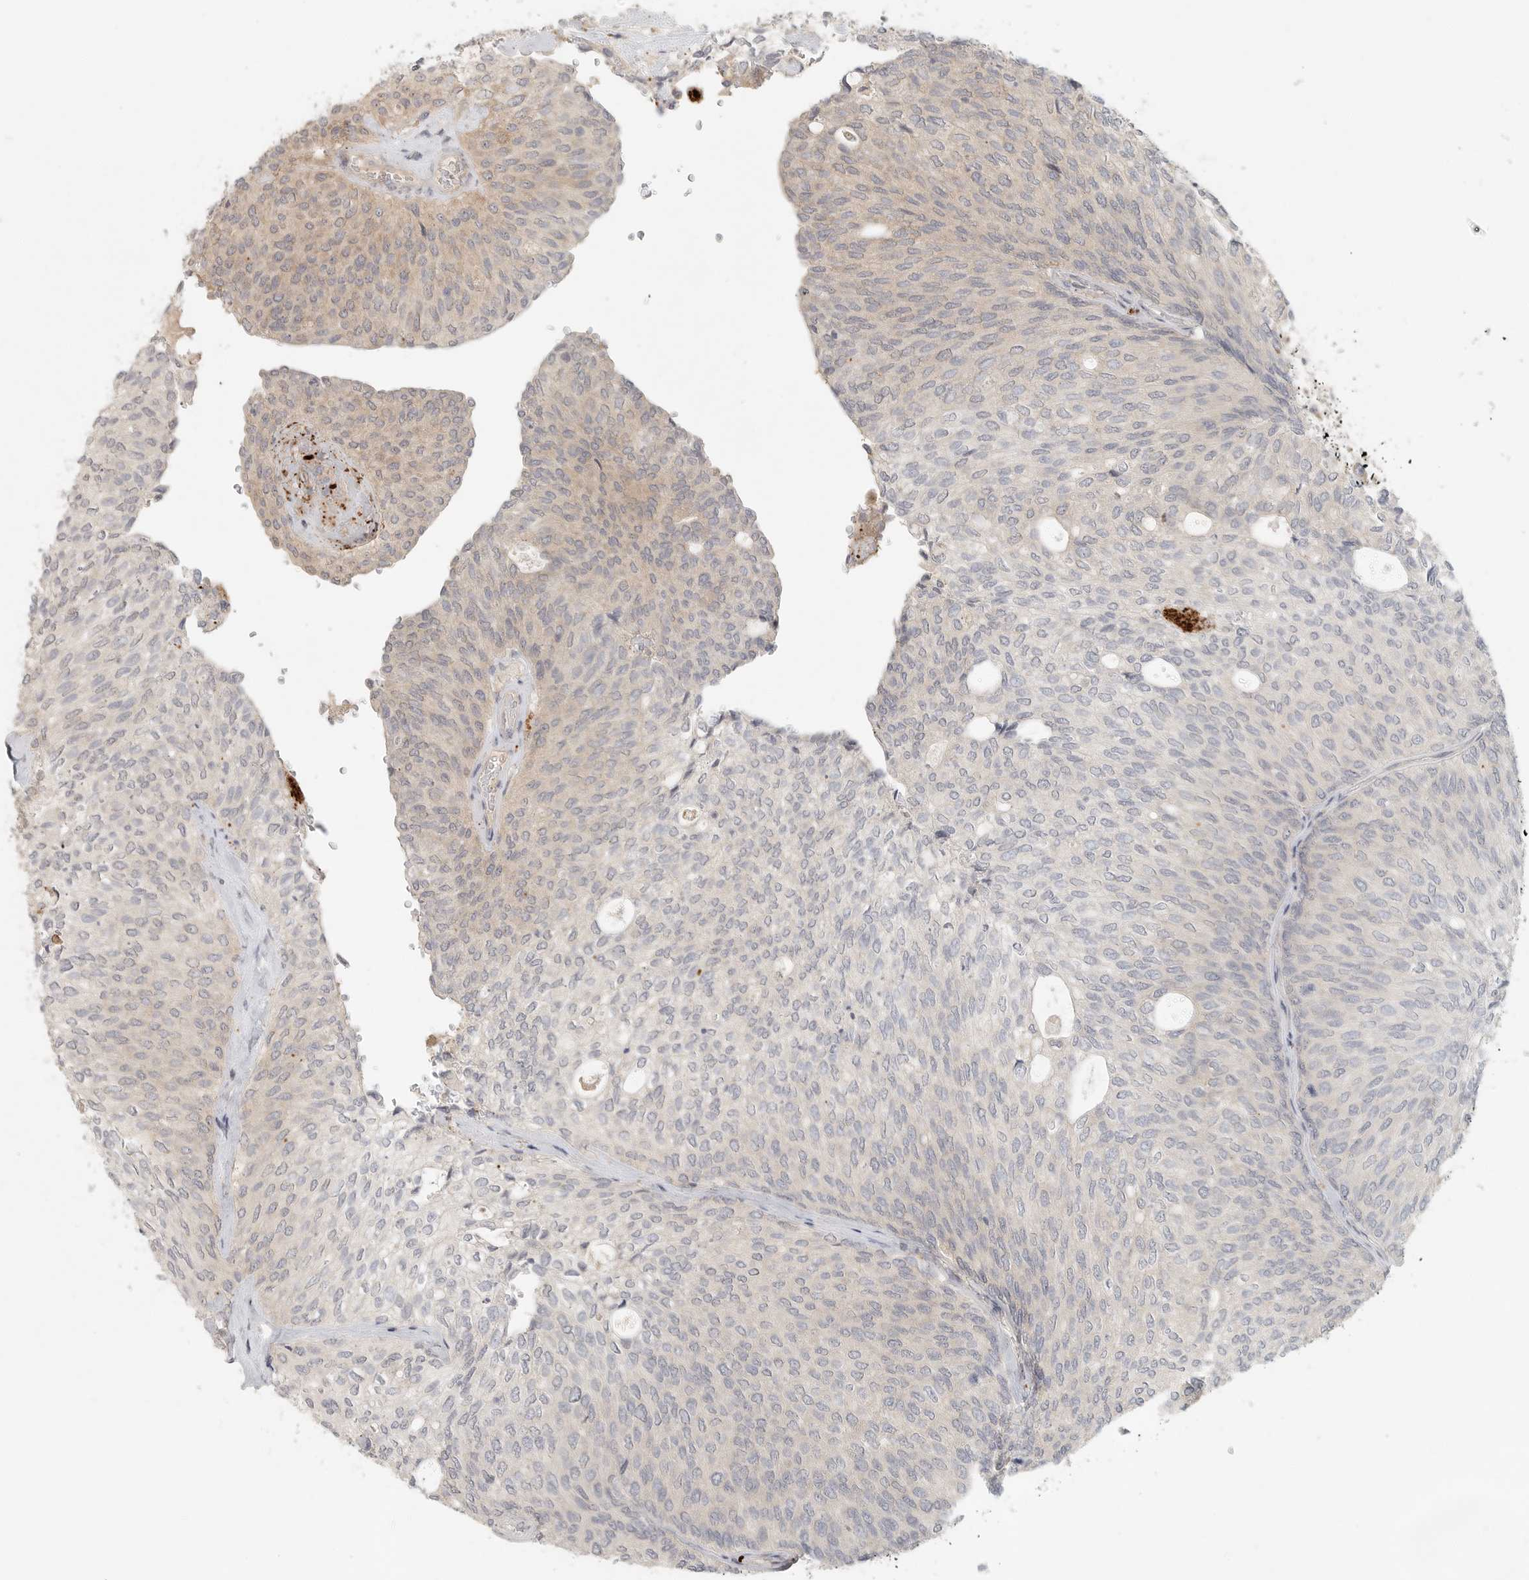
{"staining": {"intensity": "weak", "quantity": "<25%", "location": "cytoplasmic/membranous"}, "tissue": "urothelial cancer", "cell_type": "Tumor cells", "image_type": "cancer", "snomed": [{"axis": "morphology", "description": "Urothelial carcinoma, Low grade"}, {"axis": "topography", "description": "Urinary bladder"}], "caption": "An image of urothelial carcinoma (low-grade) stained for a protein shows no brown staining in tumor cells.", "gene": "HDAC6", "patient": {"sex": "female", "age": 79}}